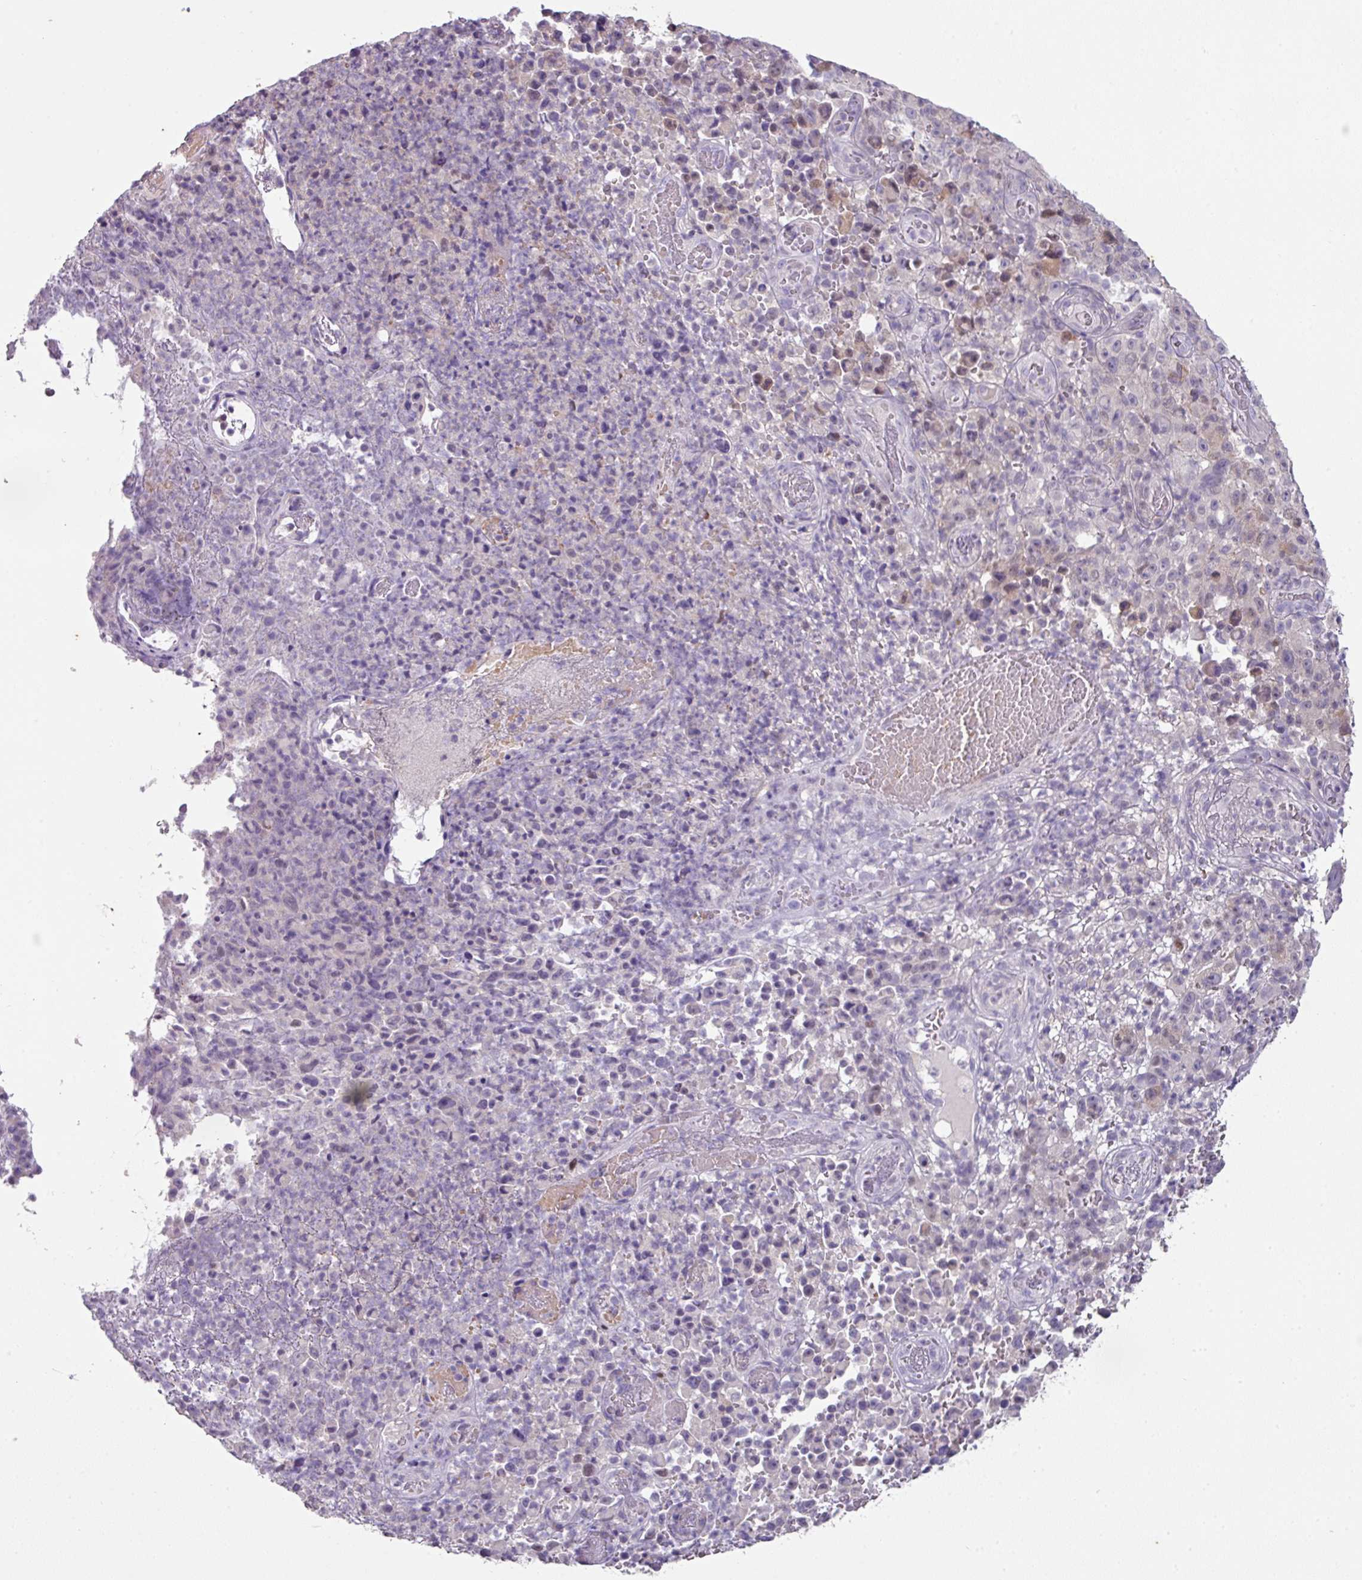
{"staining": {"intensity": "negative", "quantity": "none", "location": "none"}, "tissue": "melanoma", "cell_type": "Tumor cells", "image_type": "cancer", "snomed": [{"axis": "morphology", "description": "Malignant melanoma, NOS"}, {"axis": "topography", "description": "Skin"}], "caption": "Immunohistochemistry photomicrograph of melanoma stained for a protein (brown), which demonstrates no expression in tumor cells. (DAB (3,3'-diaminobenzidine) immunohistochemistry (IHC) visualized using brightfield microscopy, high magnification).", "gene": "ANKRD18A", "patient": {"sex": "female", "age": 82}}